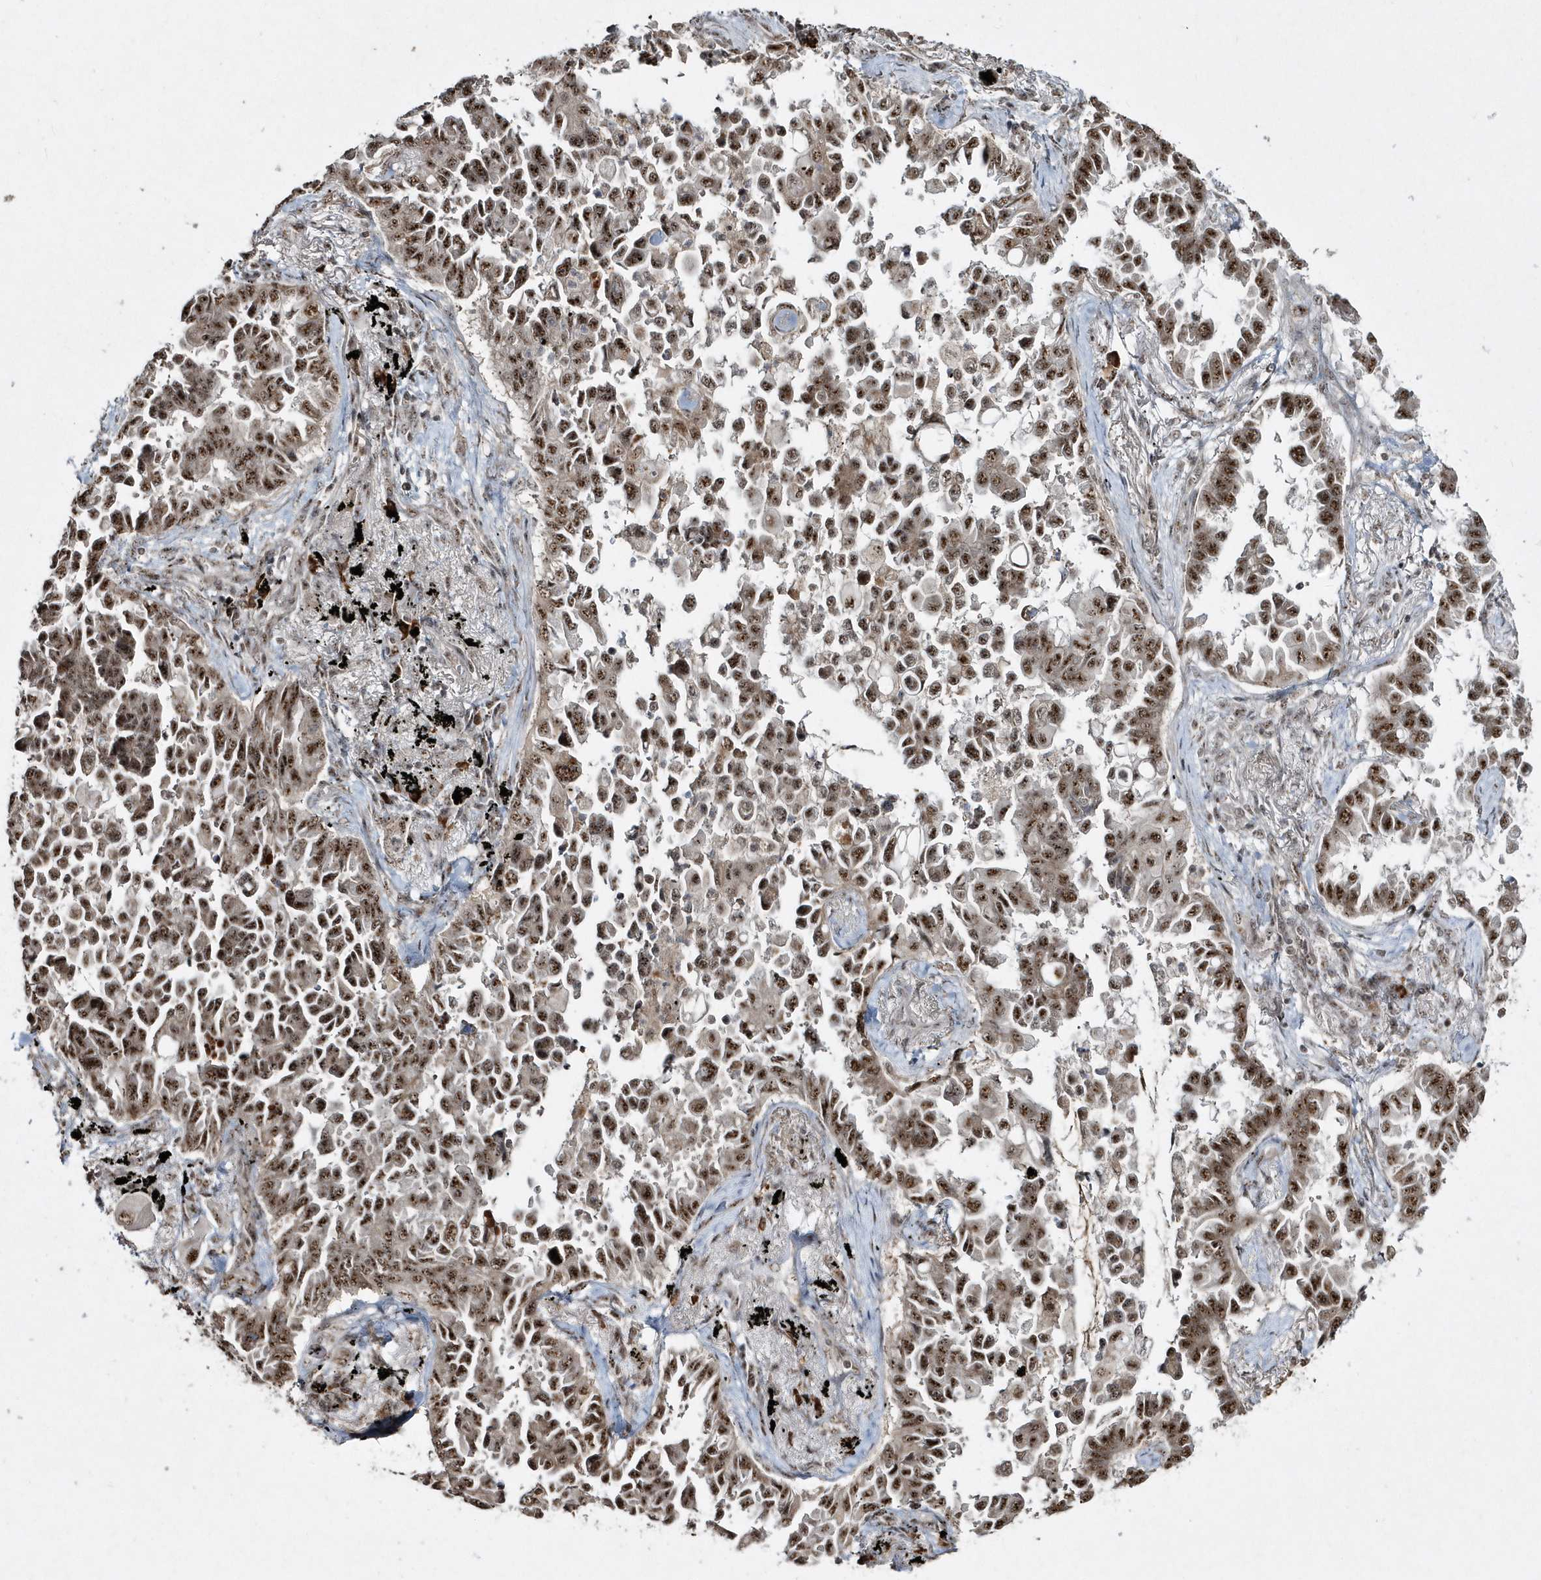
{"staining": {"intensity": "strong", "quantity": ">75%", "location": "nuclear"}, "tissue": "lung cancer", "cell_type": "Tumor cells", "image_type": "cancer", "snomed": [{"axis": "morphology", "description": "Adenocarcinoma, NOS"}, {"axis": "topography", "description": "Lung"}], "caption": "Approximately >75% of tumor cells in human adenocarcinoma (lung) display strong nuclear protein positivity as visualized by brown immunohistochemical staining.", "gene": "POLR3B", "patient": {"sex": "female", "age": 67}}